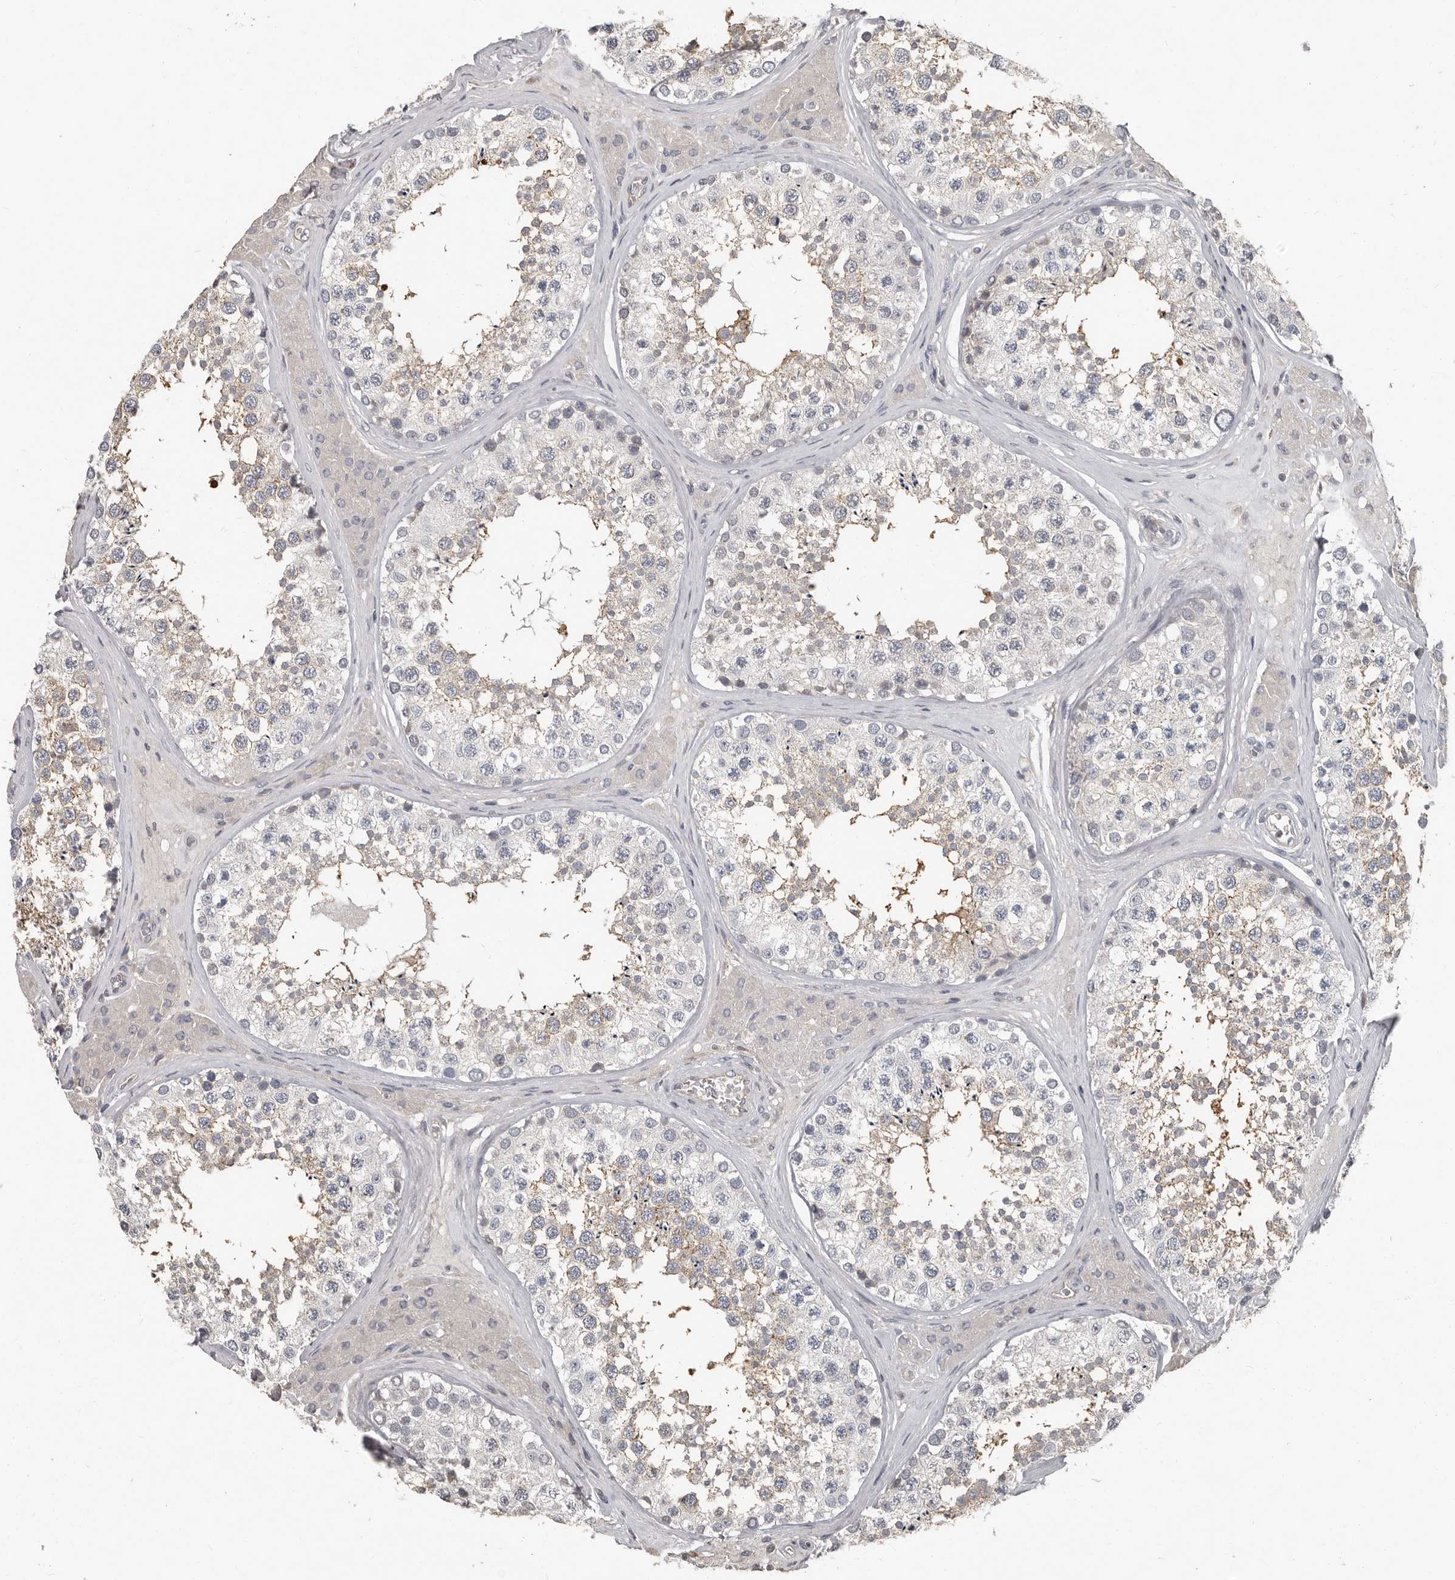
{"staining": {"intensity": "weak", "quantity": "<25%", "location": "cytoplasmic/membranous"}, "tissue": "testis", "cell_type": "Cells in seminiferous ducts", "image_type": "normal", "snomed": [{"axis": "morphology", "description": "Normal tissue, NOS"}, {"axis": "topography", "description": "Testis"}], "caption": "DAB immunohistochemical staining of normal testis displays no significant expression in cells in seminiferous ducts. (DAB IHC, high magnification).", "gene": "CA6", "patient": {"sex": "male", "age": 46}}